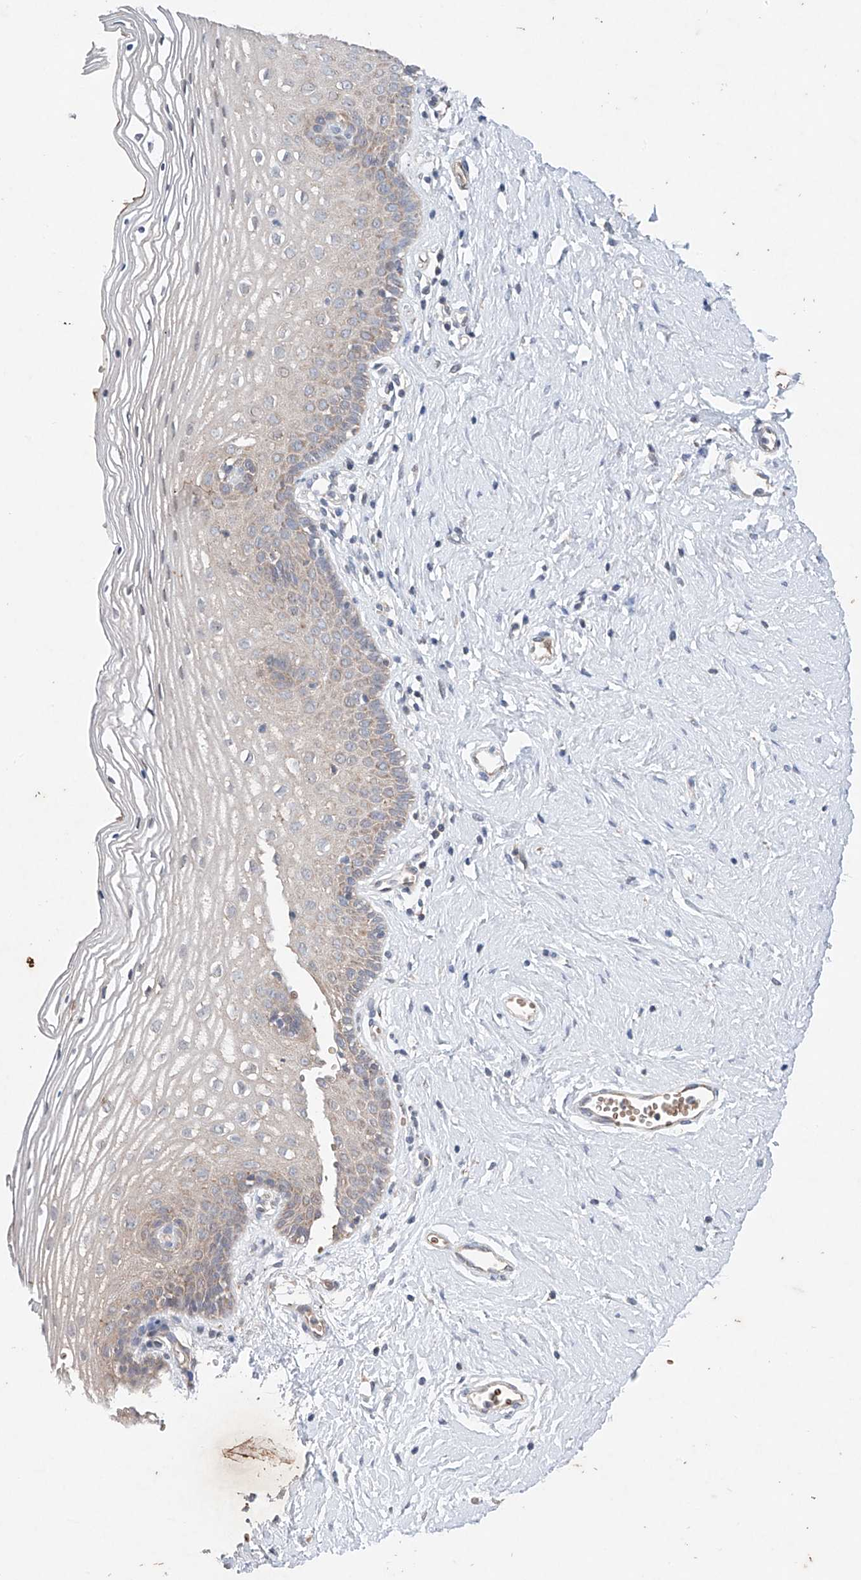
{"staining": {"intensity": "weak", "quantity": "<25%", "location": "cytoplasmic/membranous"}, "tissue": "vagina", "cell_type": "Squamous epithelial cells", "image_type": "normal", "snomed": [{"axis": "morphology", "description": "Normal tissue, NOS"}, {"axis": "topography", "description": "Vagina"}], "caption": "DAB immunohistochemical staining of normal human vagina reveals no significant positivity in squamous epithelial cells. The staining was performed using DAB (3,3'-diaminobenzidine) to visualize the protein expression in brown, while the nuclei were stained in blue with hematoxylin (Magnification: 20x).", "gene": "FASTK", "patient": {"sex": "female", "age": 32}}